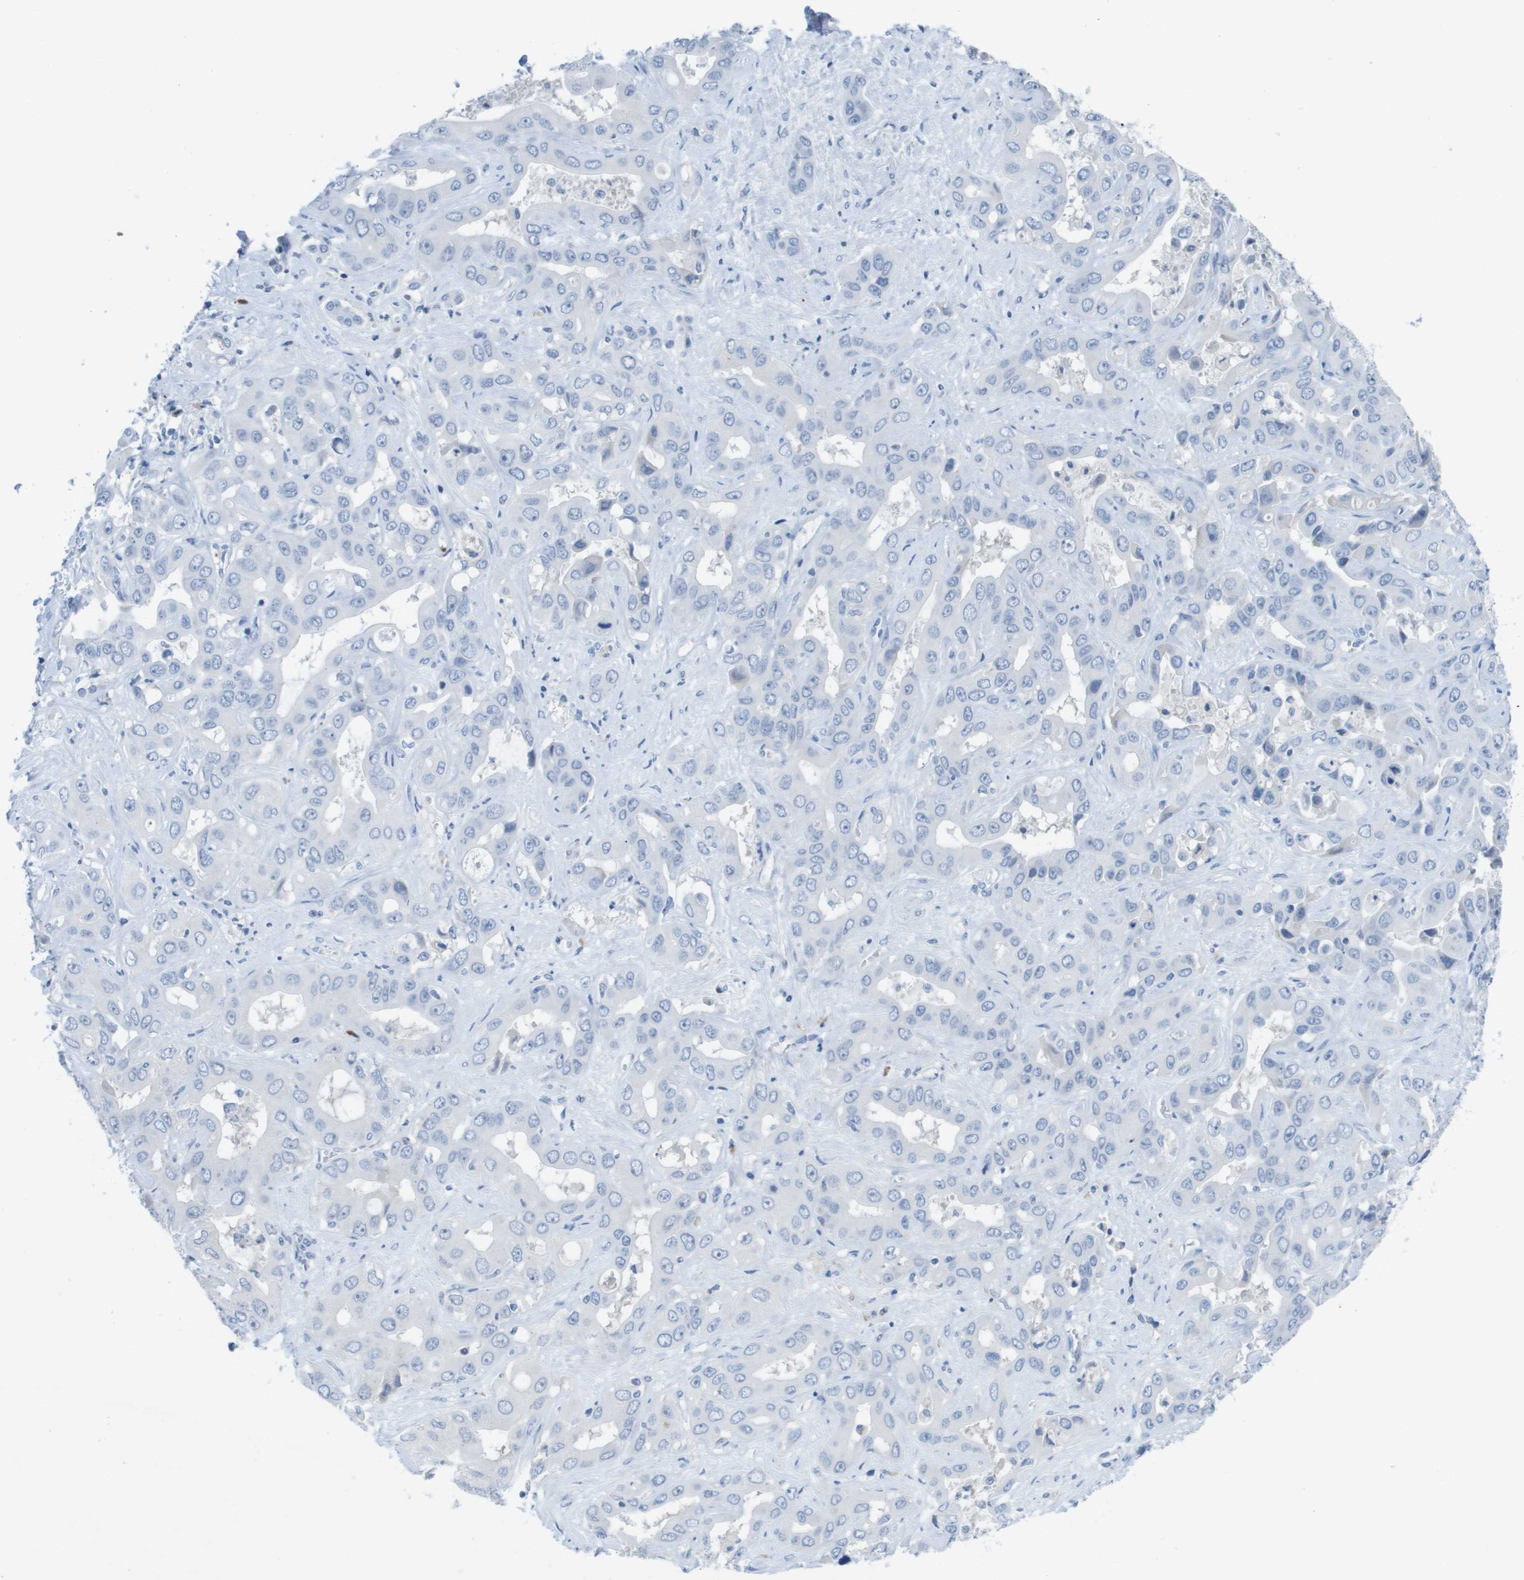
{"staining": {"intensity": "negative", "quantity": "none", "location": "none"}, "tissue": "liver cancer", "cell_type": "Tumor cells", "image_type": "cancer", "snomed": [{"axis": "morphology", "description": "Cholangiocarcinoma"}, {"axis": "topography", "description": "Liver"}], "caption": "This is a image of IHC staining of liver cholangiocarcinoma, which shows no staining in tumor cells.", "gene": "GPR18", "patient": {"sex": "female", "age": 52}}